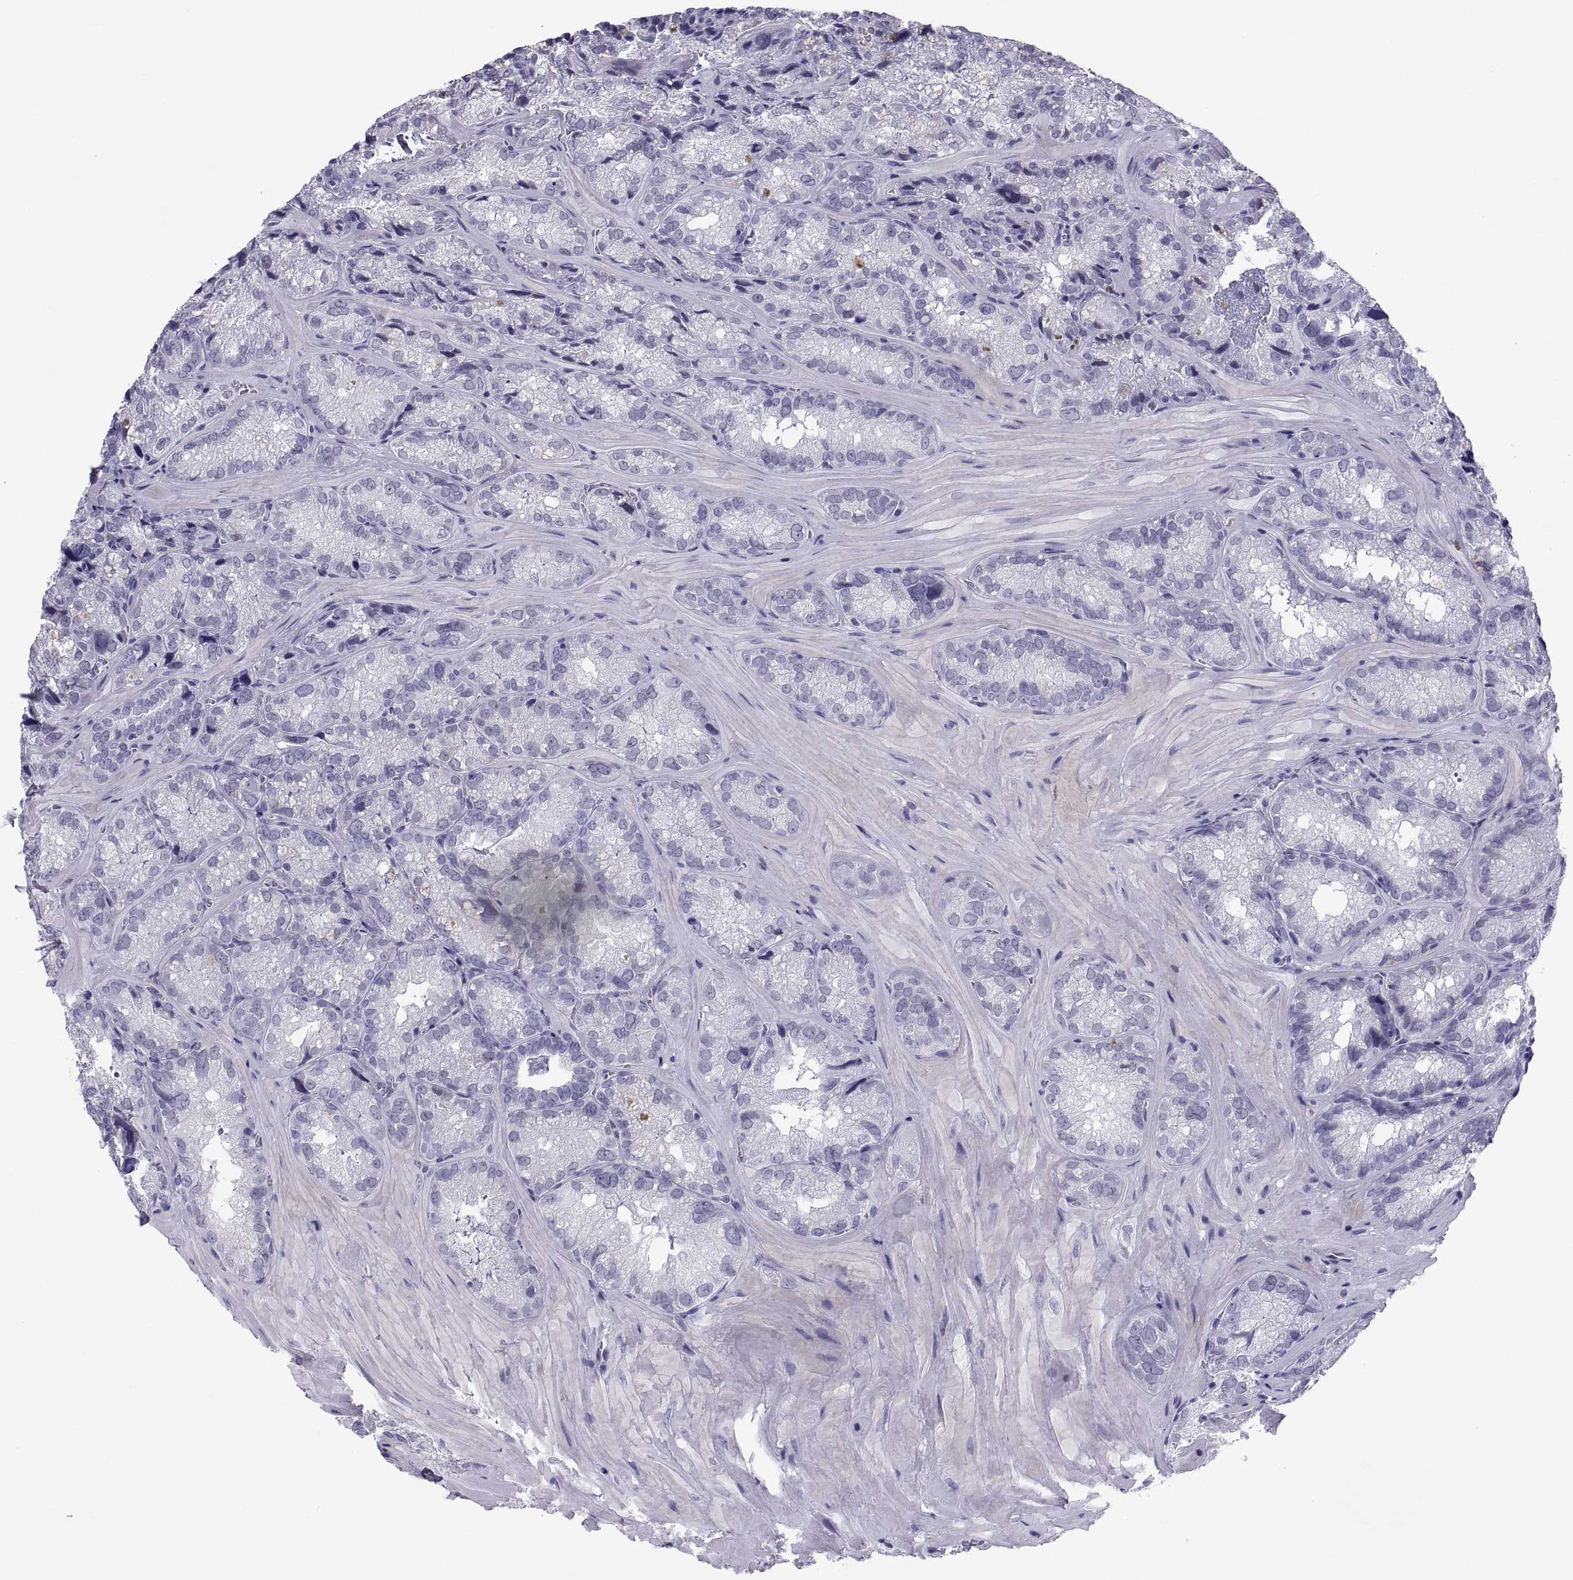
{"staining": {"intensity": "negative", "quantity": "none", "location": "none"}, "tissue": "seminal vesicle", "cell_type": "Glandular cells", "image_type": "normal", "snomed": [{"axis": "morphology", "description": "Normal tissue, NOS"}, {"axis": "topography", "description": "Seminal veicle"}], "caption": "The histopathology image reveals no staining of glandular cells in unremarkable seminal vesicle. Nuclei are stained in blue.", "gene": "RNASE12", "patient": {"sex": "male", "age": 57}}